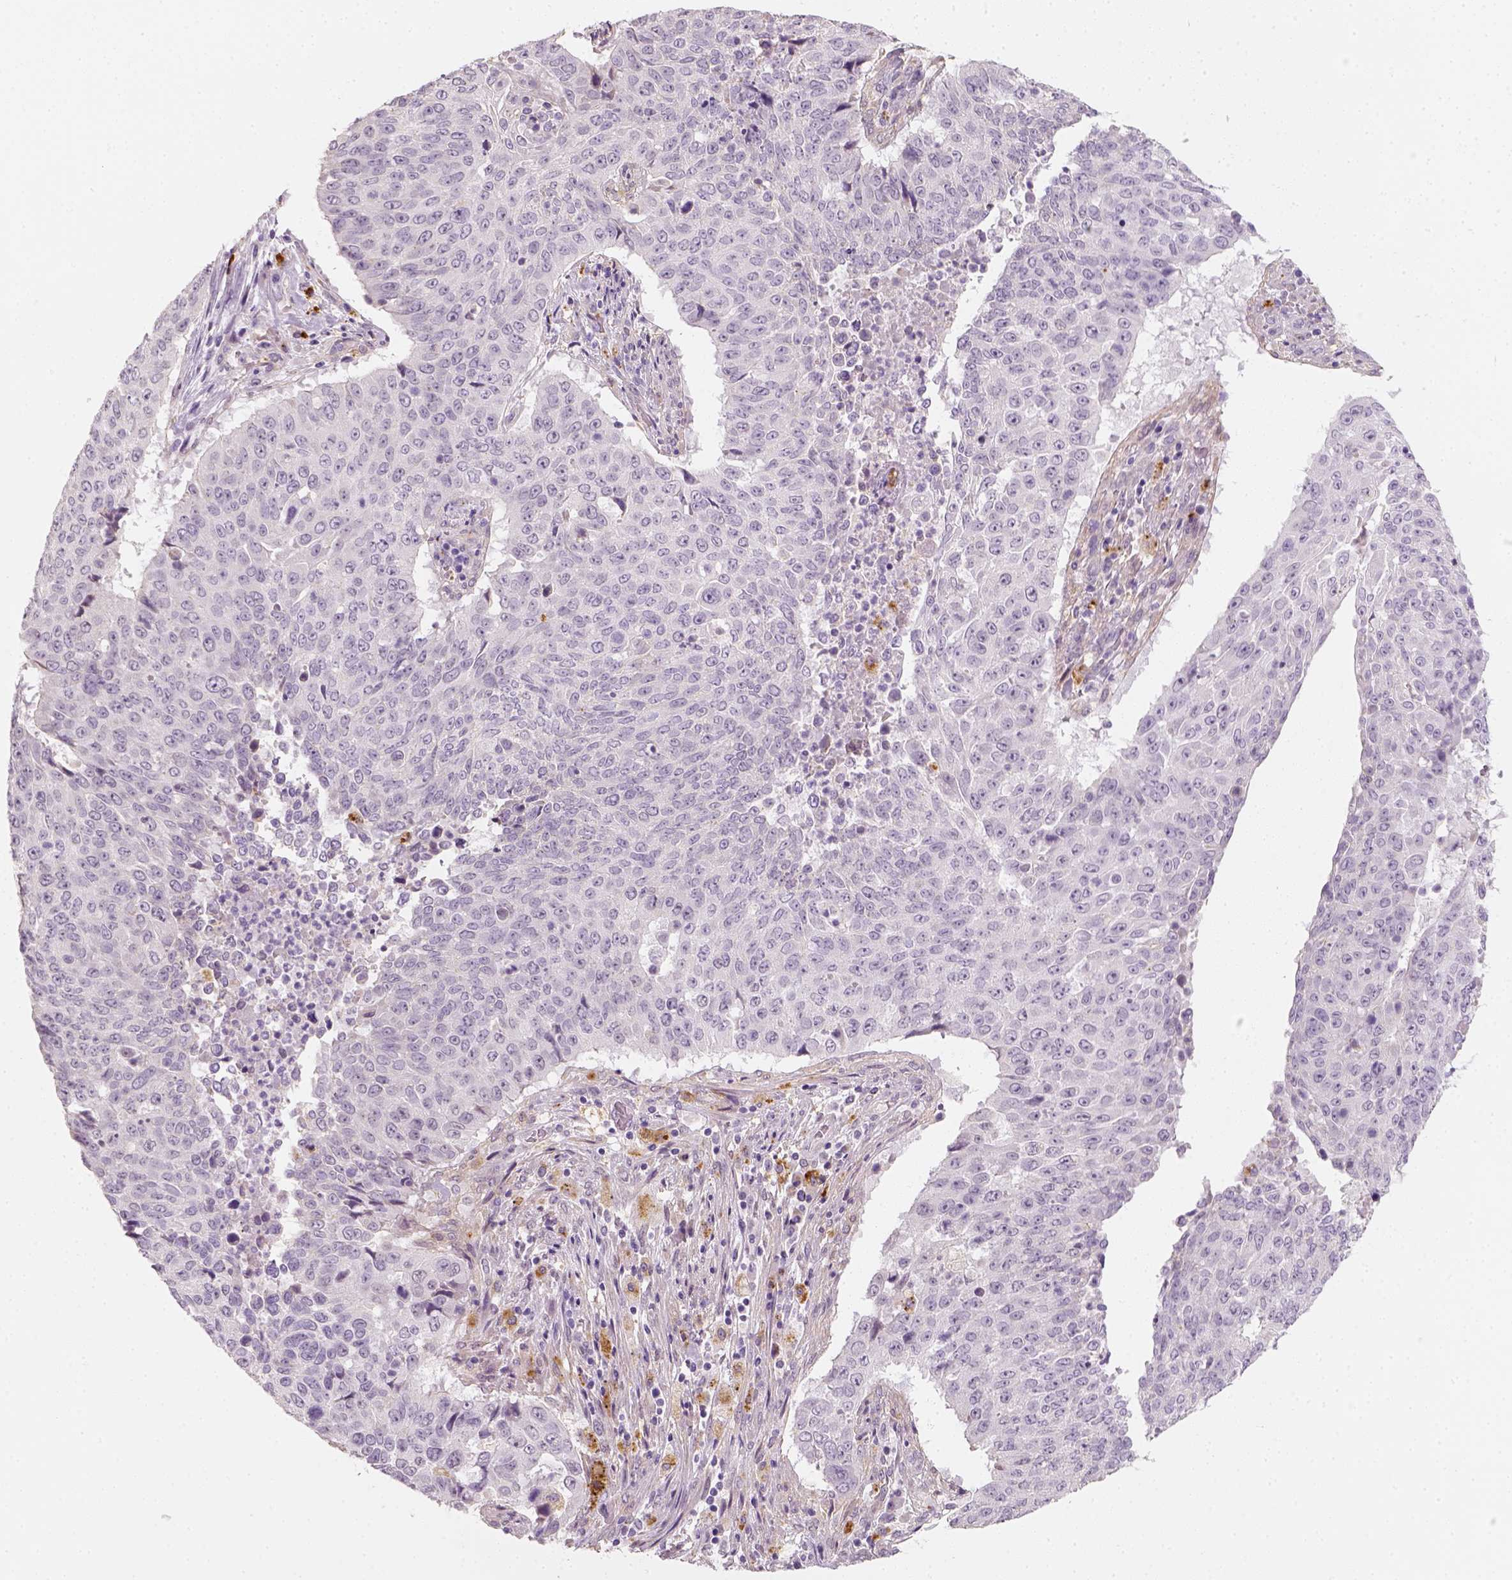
{"staining": {"intensity": "negative", "quantity": "none", "location": "none"}, "tissue": "lung cancer", "cell_type": "Tumor cells", "image_type": "cancer", "snomed": [{"axis": "morphology", "description": "Normal tissue, NOS"}, {"axis": "morphology", "description": "Squamous cell carcinoma, NOS"}, {"axis": "topography", "description": "Bronchus"}, {"axis": "topography", "description": "Lung"}], "caption": "High power microscopy image of an immunohistochemistry histopathology image of lung cancer (squamous cell carcinoma), revealing no significant expression in tumor cells. The staining is performed using DAB brown chromogen with nuclei counter-stained in using hematoxylin.", "gene": "FAM163B", "patient": {"sex": "male", "age": 64}}